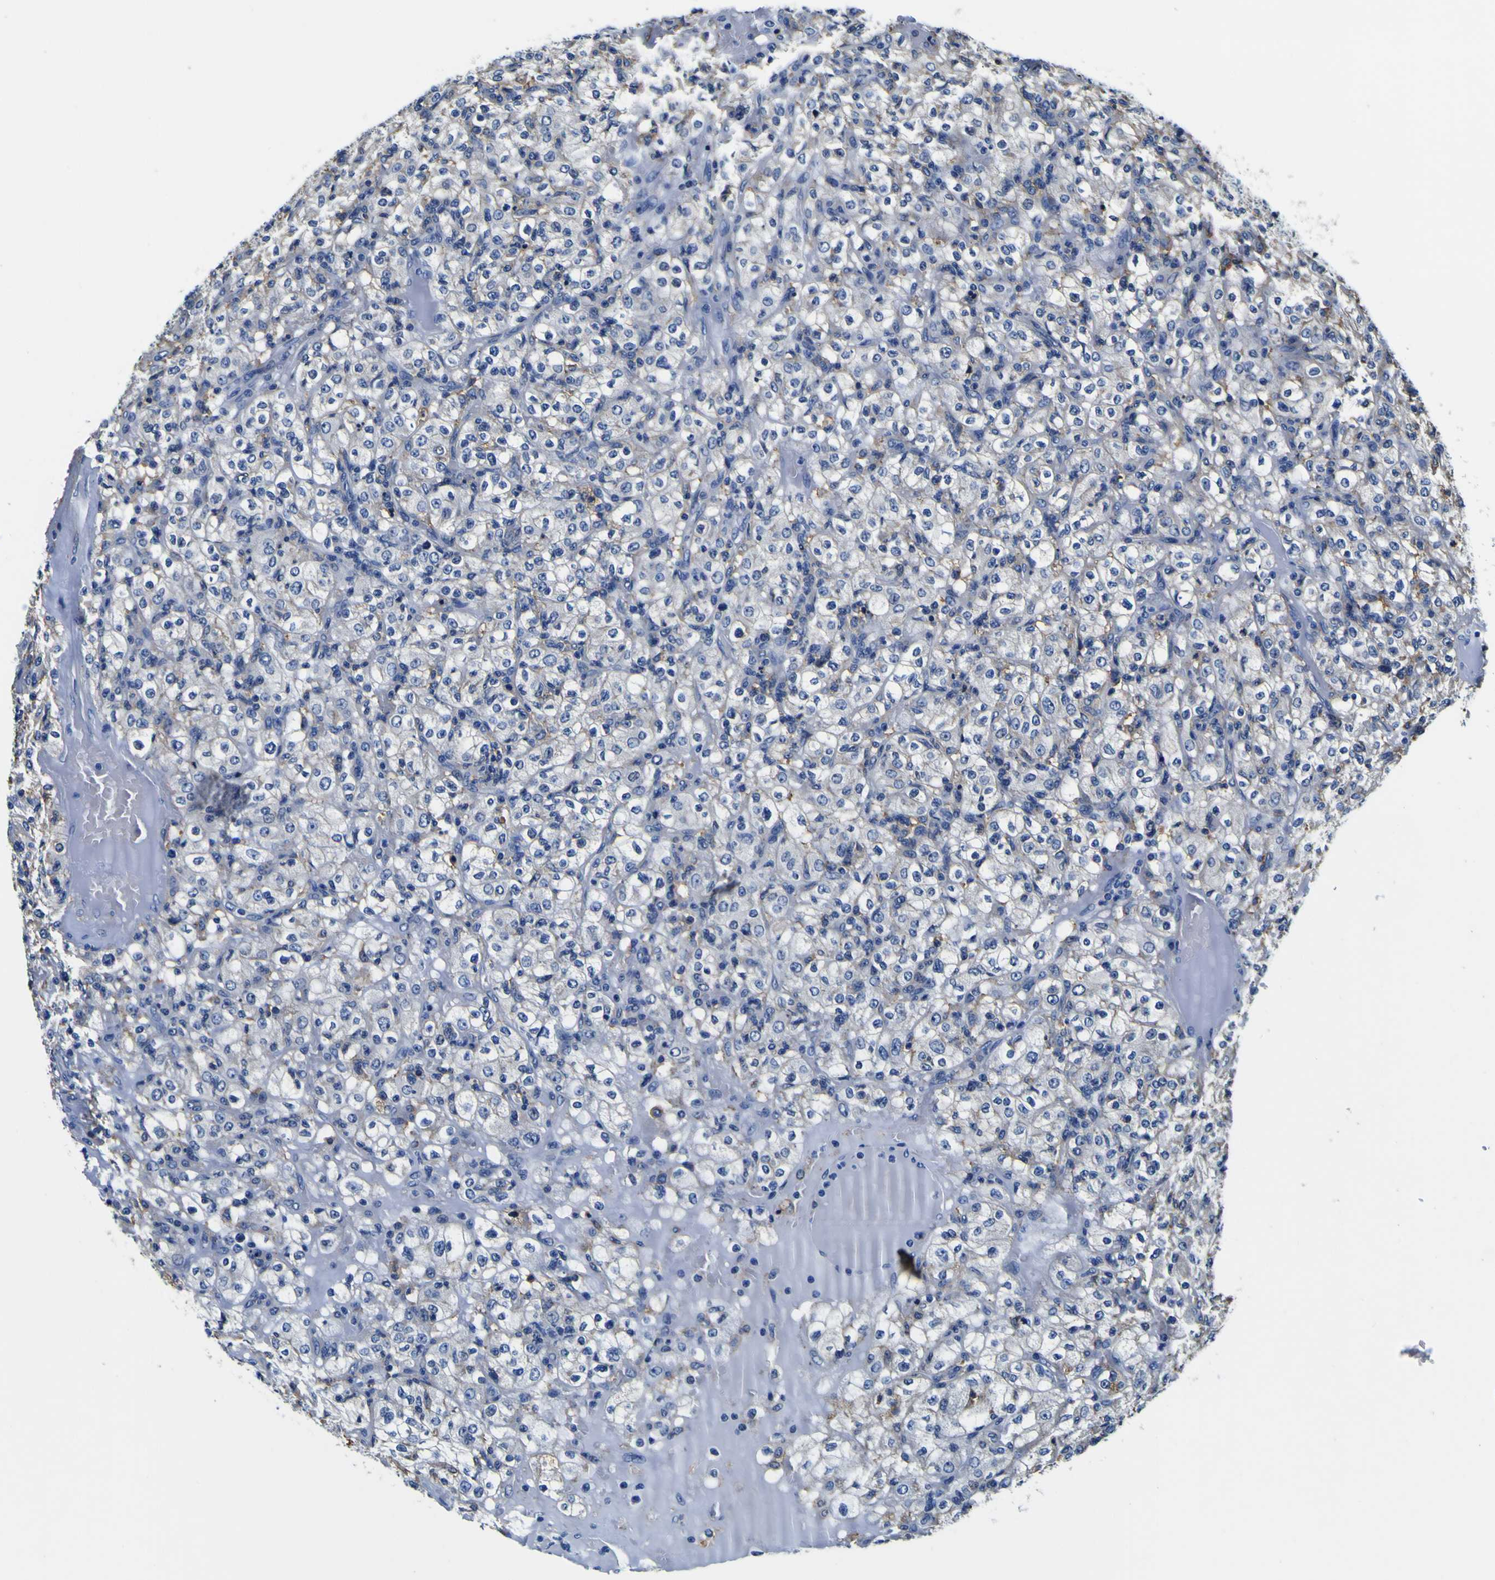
{"staining": {"intensity": "moderate", "quantity": "<25%", "location": "cytoplasmic/membranous"}, "tissue": "renal cancer", "cell_type": "Tumor cells", "image_type": "cancer", "snomed": [{"axis": "morphology", "description": "Normal tissue, NOS"}, {"axis": "morphology", "description": "Adenocarcinoma, NOS"}, {"axis": "topography", "description": "Kidney"}], "caption": "Human renal cancer stained with a protein marker demonstrates moderate staining in tumor cells.", "gene": "PXDN", "patient": {"sex": "female", "age": 72}}